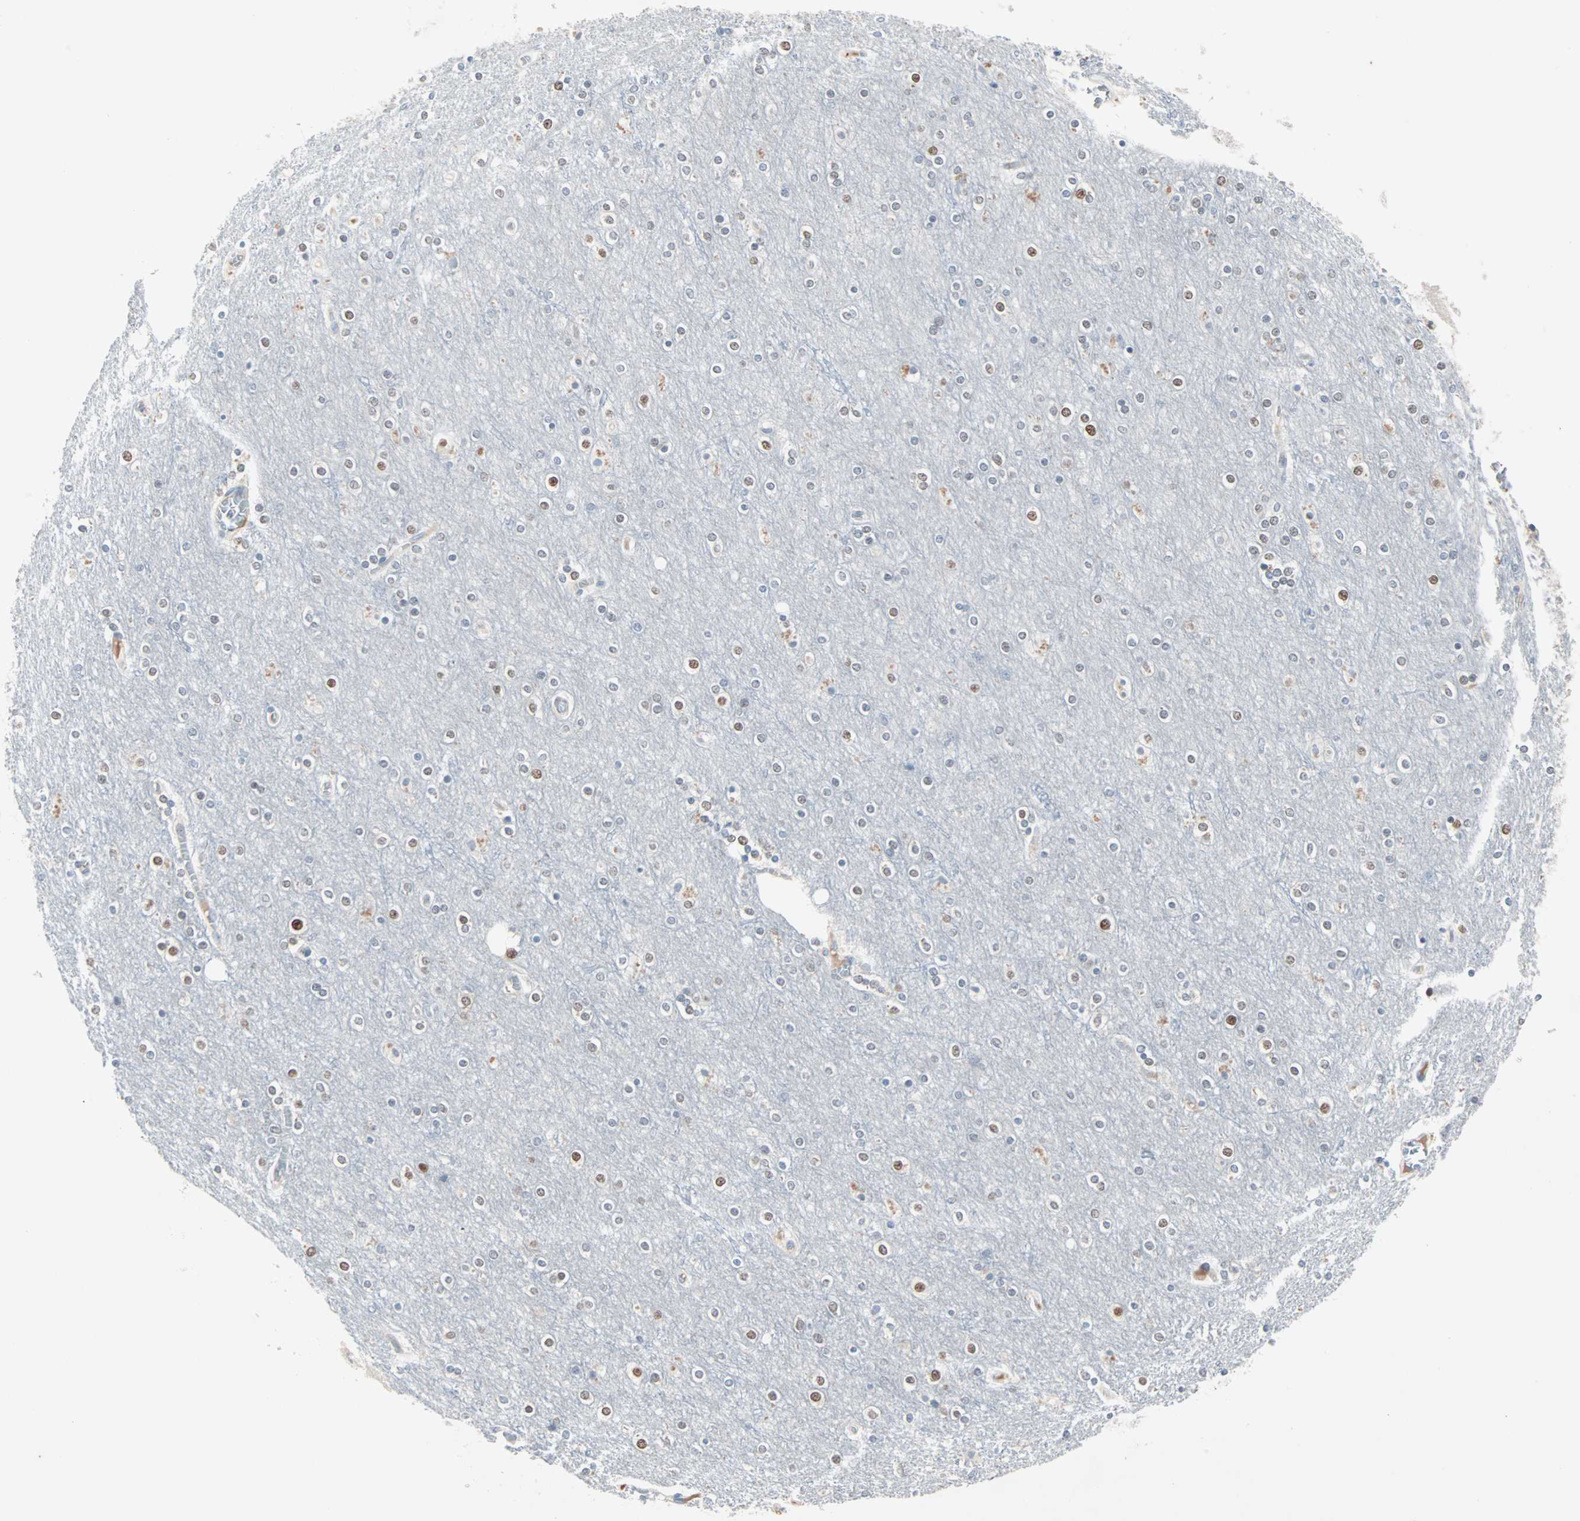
{"staining": {"intensity": "negative", "quantity": "none", "location": "none"}, "tissue": "cerebral cortex", "cell_type": "Endothelial cells", "image_type": "normal", "snomed": [{"axis": "morphology", "description": "Normal tissue, NOS"}, {"axis": "topography", "description": "Cerebral cortex"}], "caption": "IHC histopathology image of unremarkable cerebral cortex: cerebral cortex stained with DAB displays no significant protein expression in endothelial cells.", "gene": "CCNE2", "patient": {"sex": "female", "age": 54}}